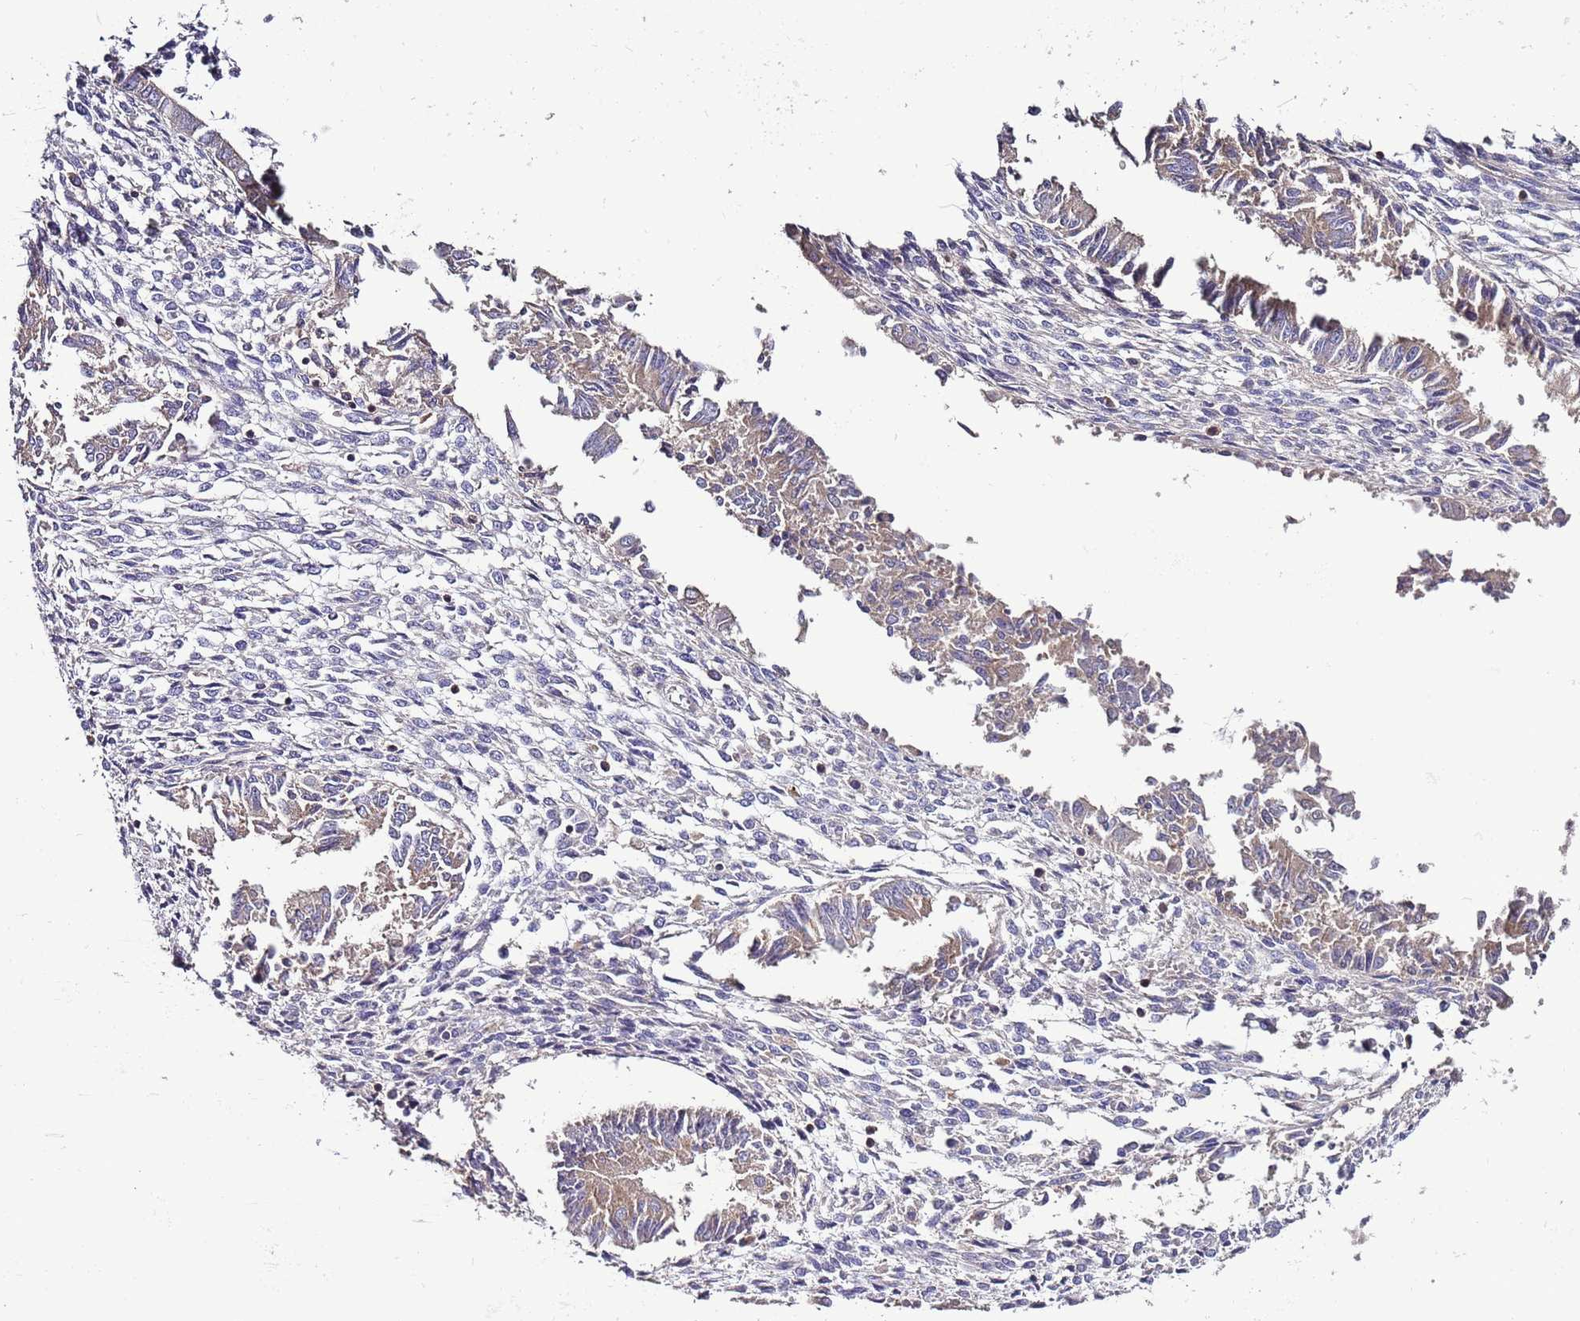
{"staining": {"intensity": "negative", "quantity": "none", "location": "none"}, "tissue": "endometrium", "cell_type": "Cells in endometrial stroma", "image_type": "normal", "snomed": [{"axis": "morphology", "description": "Normal tissue, NOS"}, {"axis": "topography", "description": "Uterus"}, {"axis": "topography", "description": "Endometrium"}], "caption": "This micrograph is of unremarkable endometrium stained with immunohistochemistry (IHC) to label a protein in brown with the nuclei are counter-stained blue. There is no expression in cells in endometrial stroma. (DAB (3,3'-diaminobenzidine) immunohistochemistry (IHC), high magnification).", "gene": "IGIP", "patient": {"sex": "female", "age": 48}}